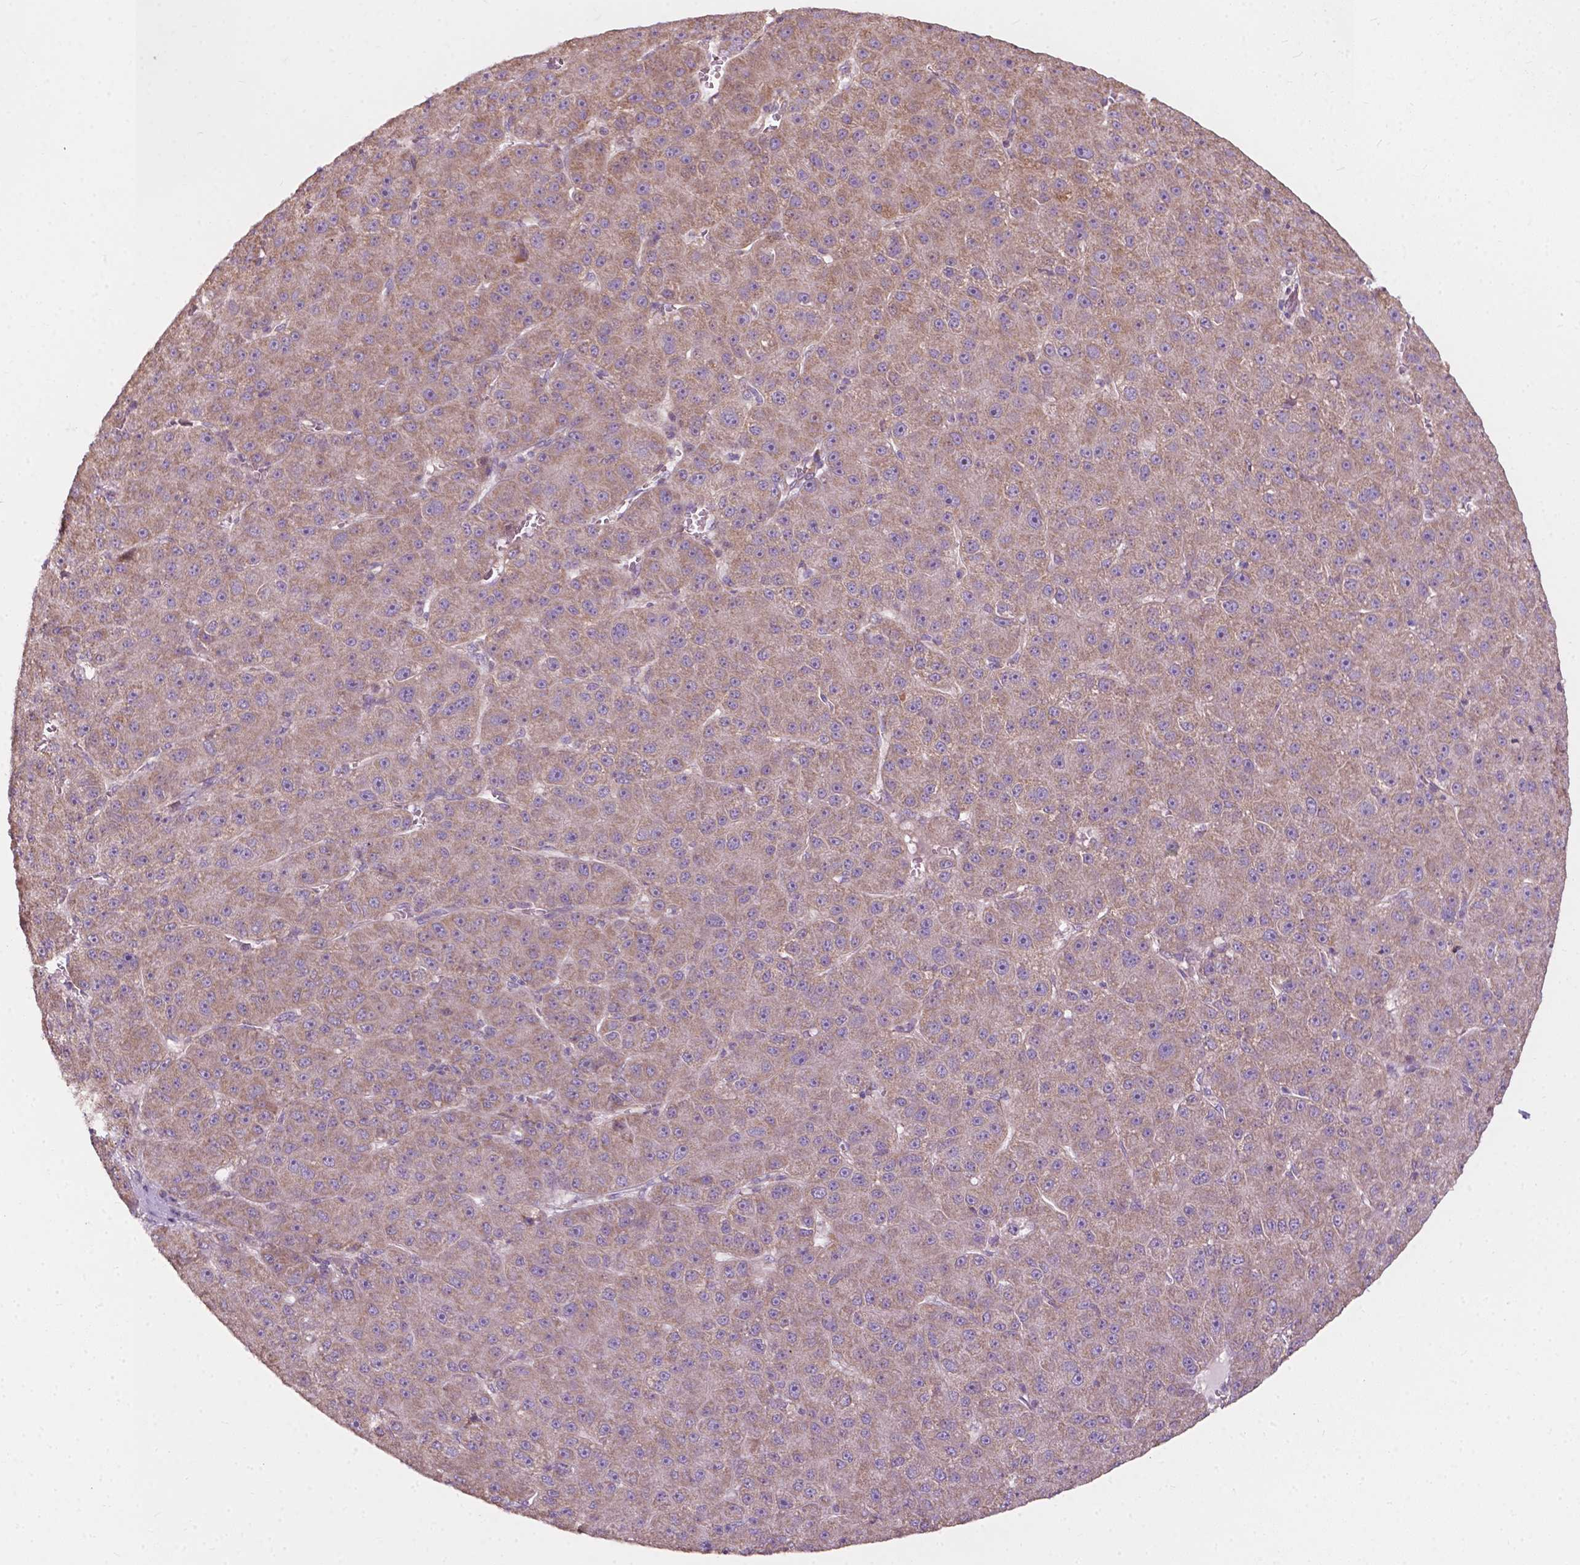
{"staining": {"intensity": "weak", "quantity": ">75%", "location": "cytoplasmic/membranous"}, "tissue": "liver cancer", "cell_type": "Tumor cells", "image_type": "cancer", "snomed": [{"axis": "morphology", "description": "Carcinoma, Hepatocellular, NOS"}, {"axis": "topography", "description": "Liver"}], "caption": "About >75% of tumor cells in hepatocellular carcinoma (liver) display weak cytoplasmic/membranous protein staining as visualized by brown immunohistochemical staining.", "gene": "NDUFA10", "patient": {"sex": "male", "age": 67}}